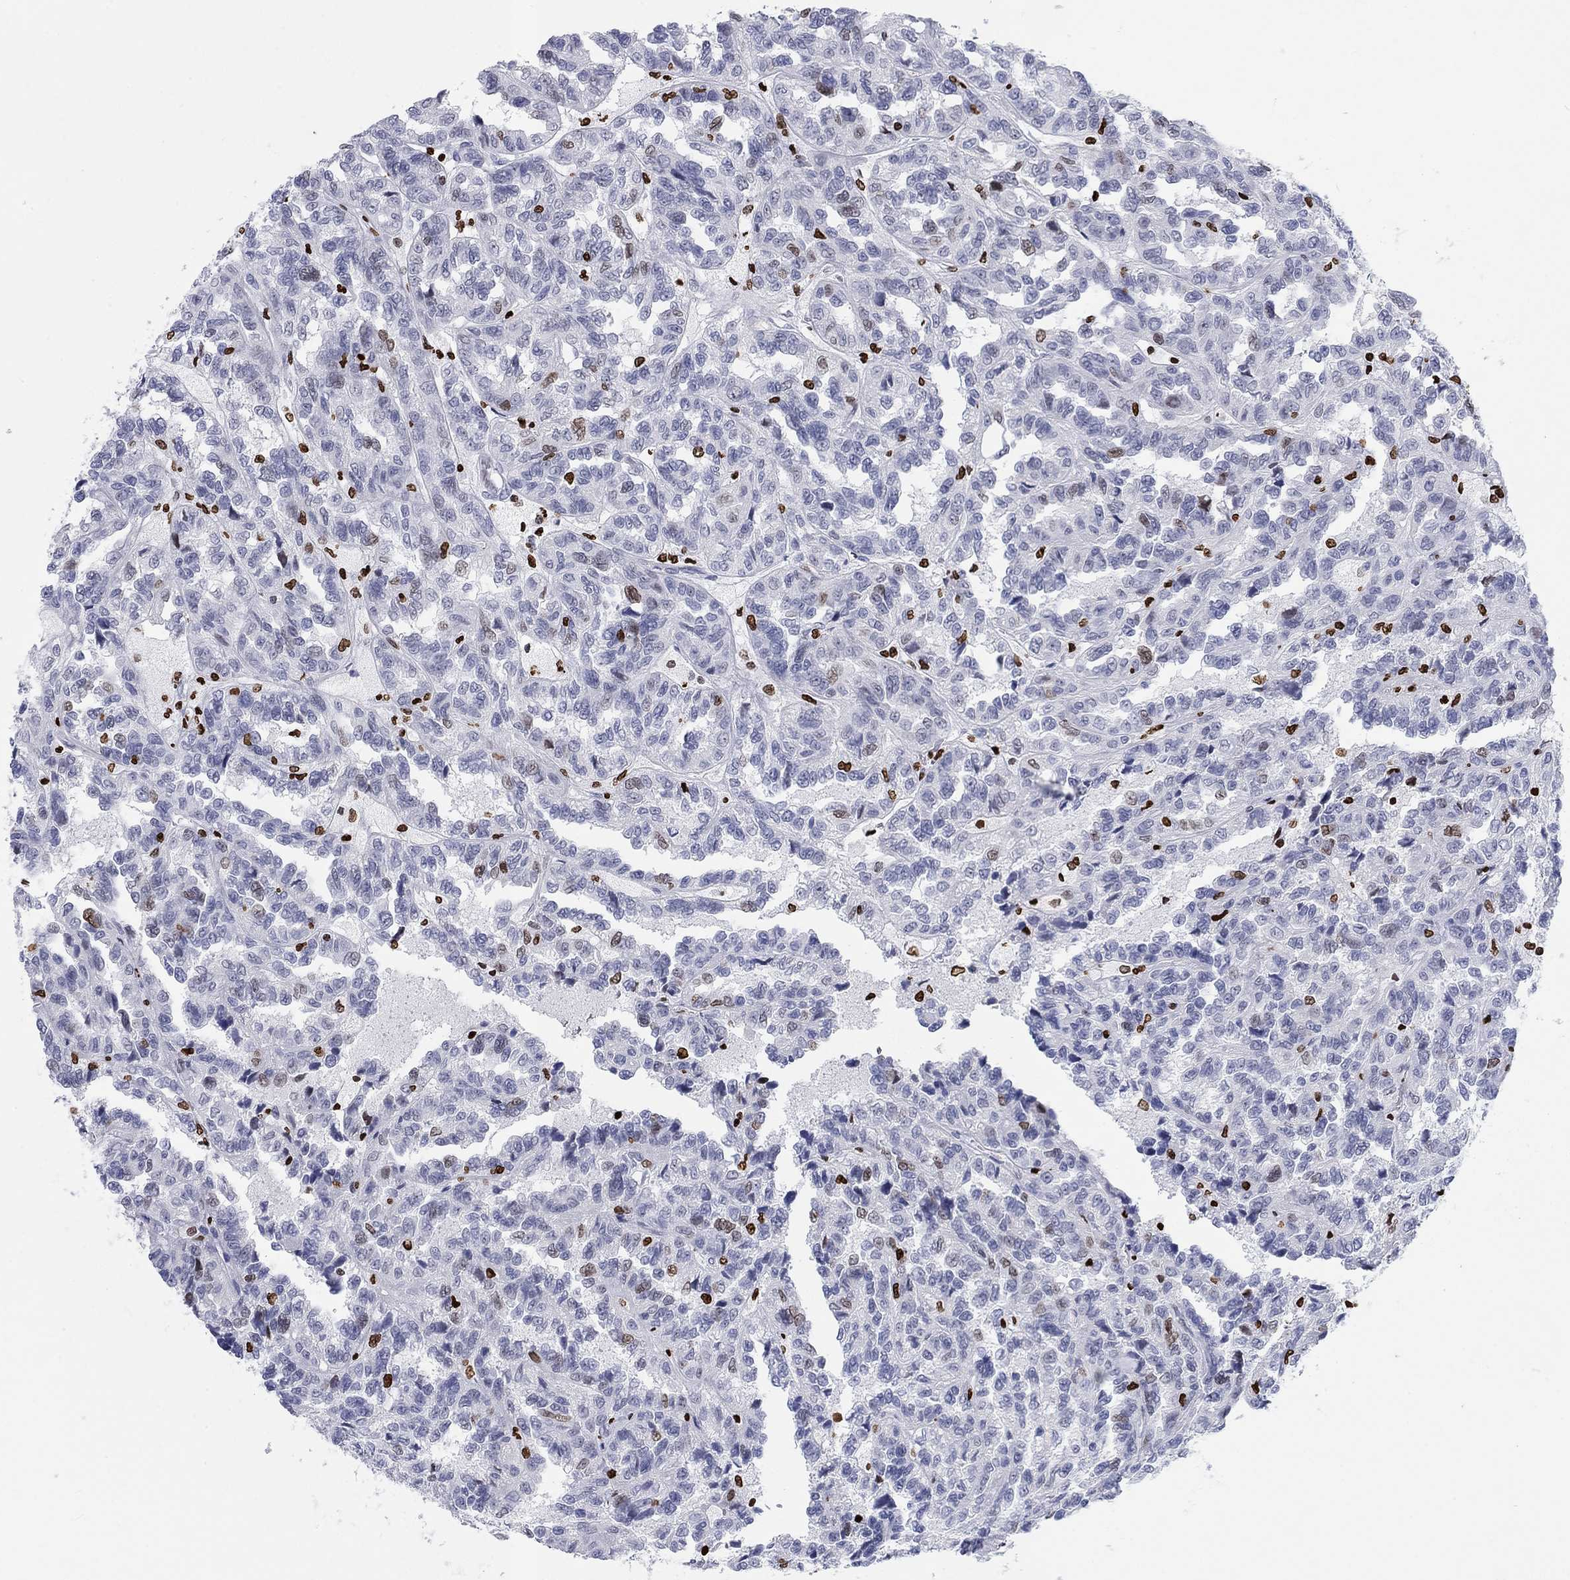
{"staining": {"intensity": "moderate", "quantity": "<25%", "location": "nuclear"}, "tissue": "renal cancer", "cell_type": "Tumor cells", "image_type": "cancer", "snomed": [{"axis": "morphology", "description": "Adenocarcinoma, NOS"}, {"axis": "topography", "description": "Kidney"}], "caption": "Adenocarcinoma (renal) tissue exhibits moderate nuclear expression in approximately <25% of tumor cells", "gene": "H1-5", "patient": {"sex": "male", "age": 79}}